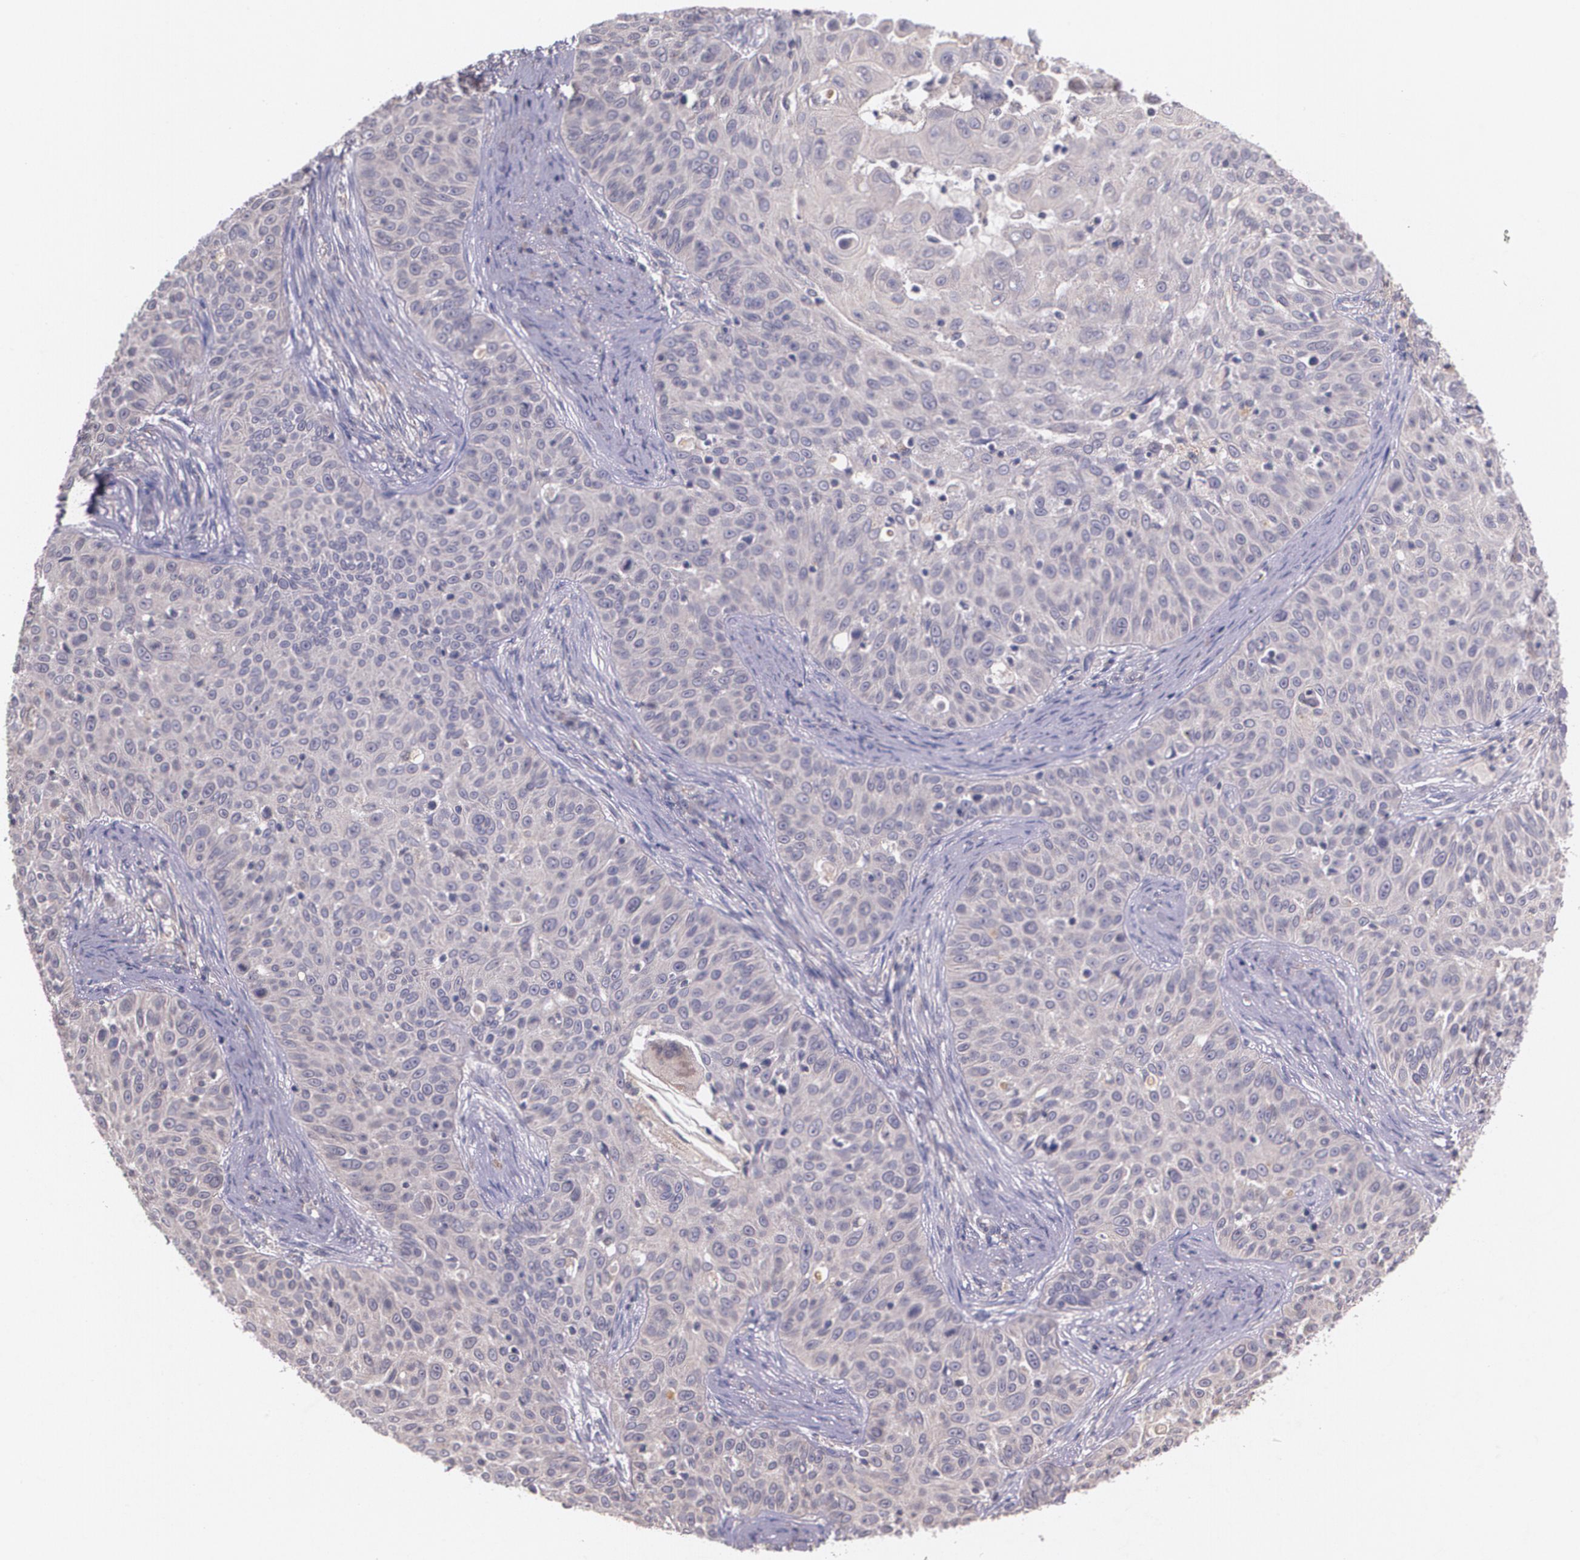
{"staining": {"intensity": "weak", "quantity": ">75%", "location": "cytoplasmic/membranous"}, "tissue": "skin cancer", "cell_type": "Tumor cells", "image_type": "cancer", "snomed": [{"axis": "morphology", "description": "Squamous cell carcinoma, NOS"}, {"axis": "topography", "description": "Skin"}], "caption": "Skin squamous cell carcinoma stained with DAB (3,3'-diaminobenzidine) immunohistochemistry reveals low levels of weak cytoplasmic/membranous staining in approximately >75% of tumor cells.", "gene": "TM4SF1", "patient": {"sex": "male", "age": 82}}